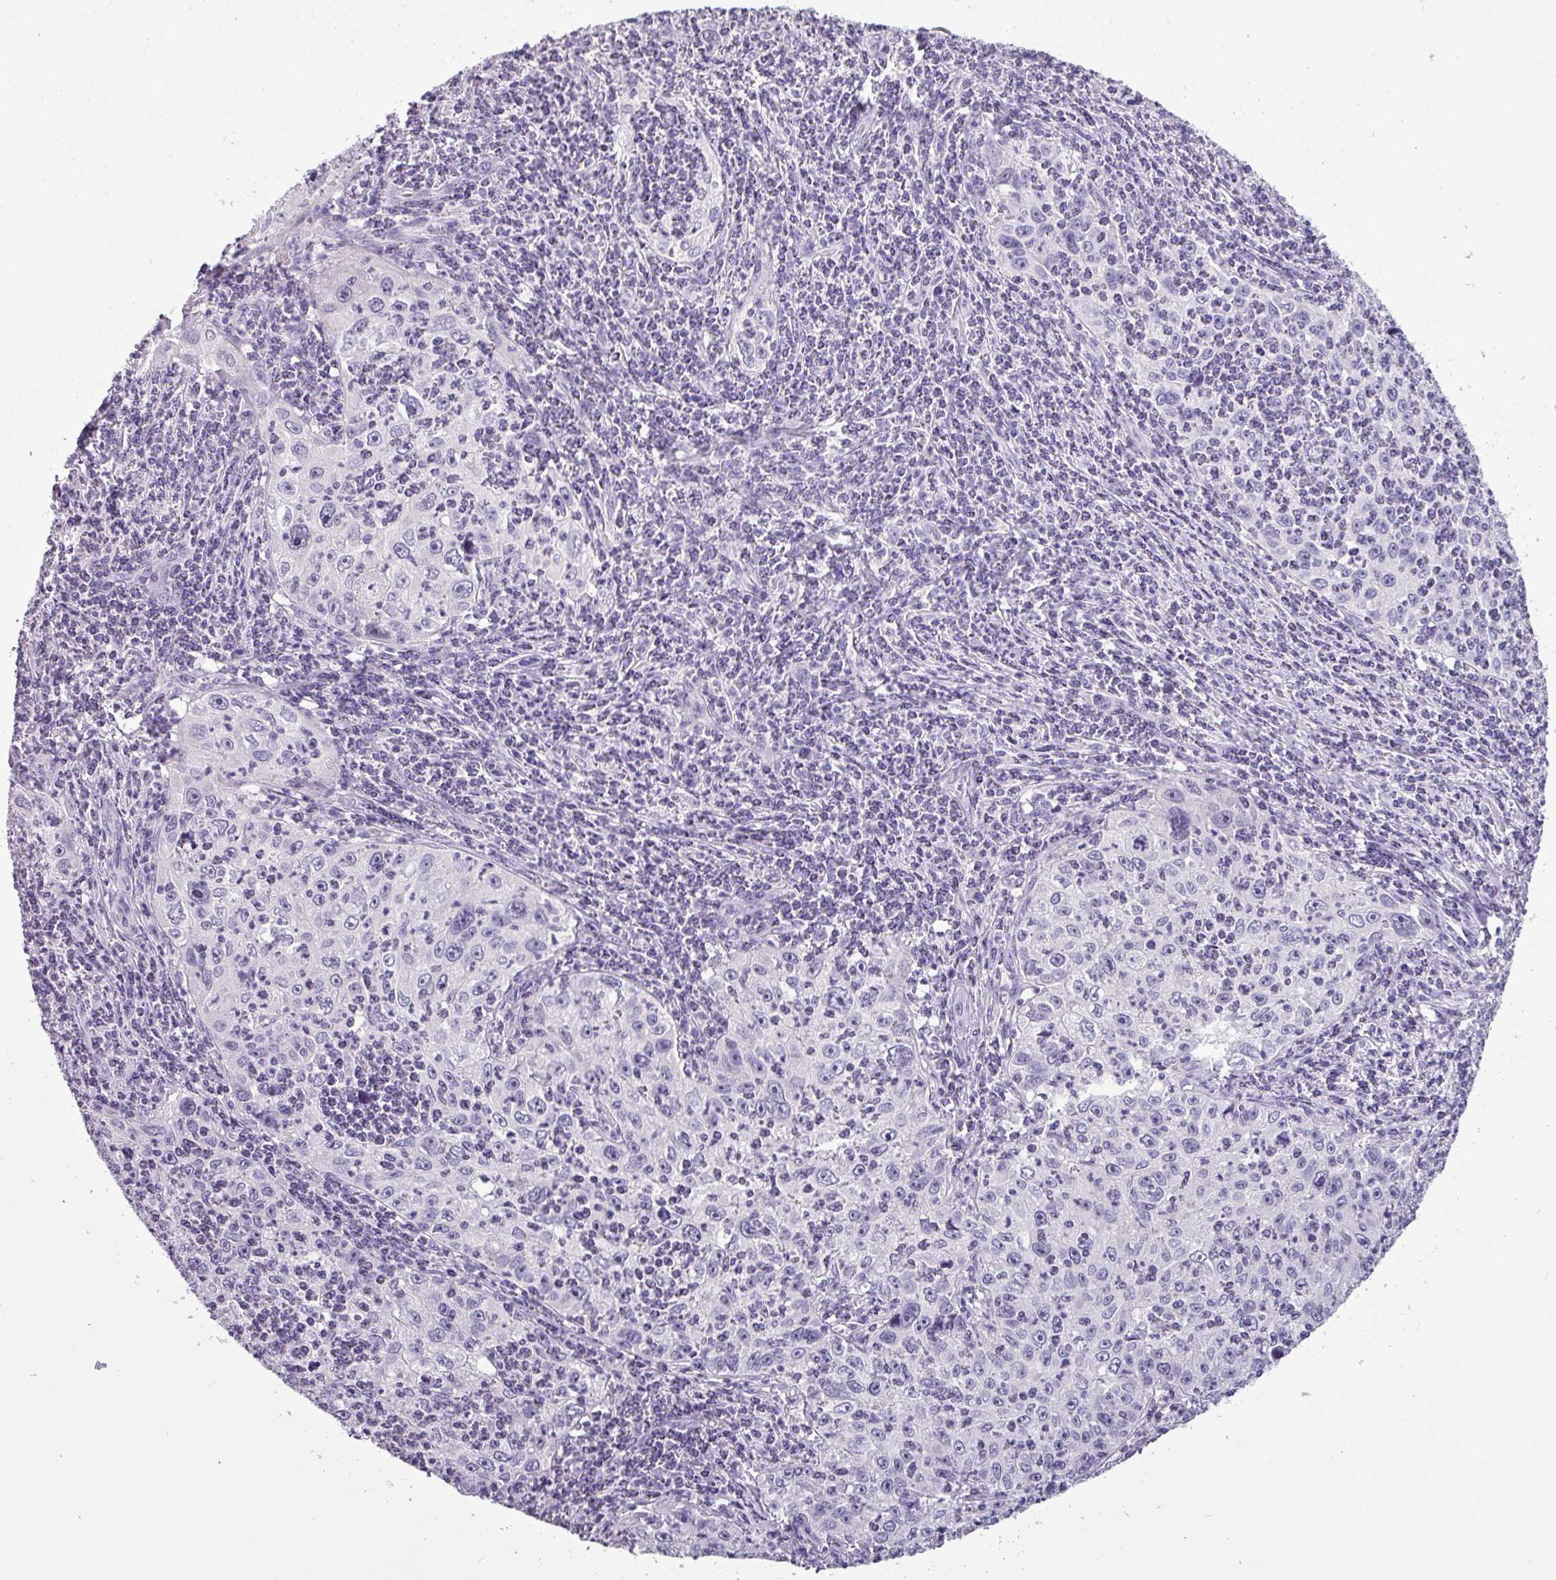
{"staining": {"intensity": "negative", "quantity": "none", "location": "none"}, "tissue": "cervical cancer", "cell_type": "Tumor cells", "image_type": "cancer", "snomed": [{"axis": "morphology", "description": "Squamous cell carcinoma, NOS"}, {"axis": "topography", "description": "Cervix"}], "caption": "Immunohistochemical staining of cervical squamous cell carcinoma reveals no significant staining in tumor cells.", "gene": "TMEM91", "patient": {"sex": "female", "age": 30}}